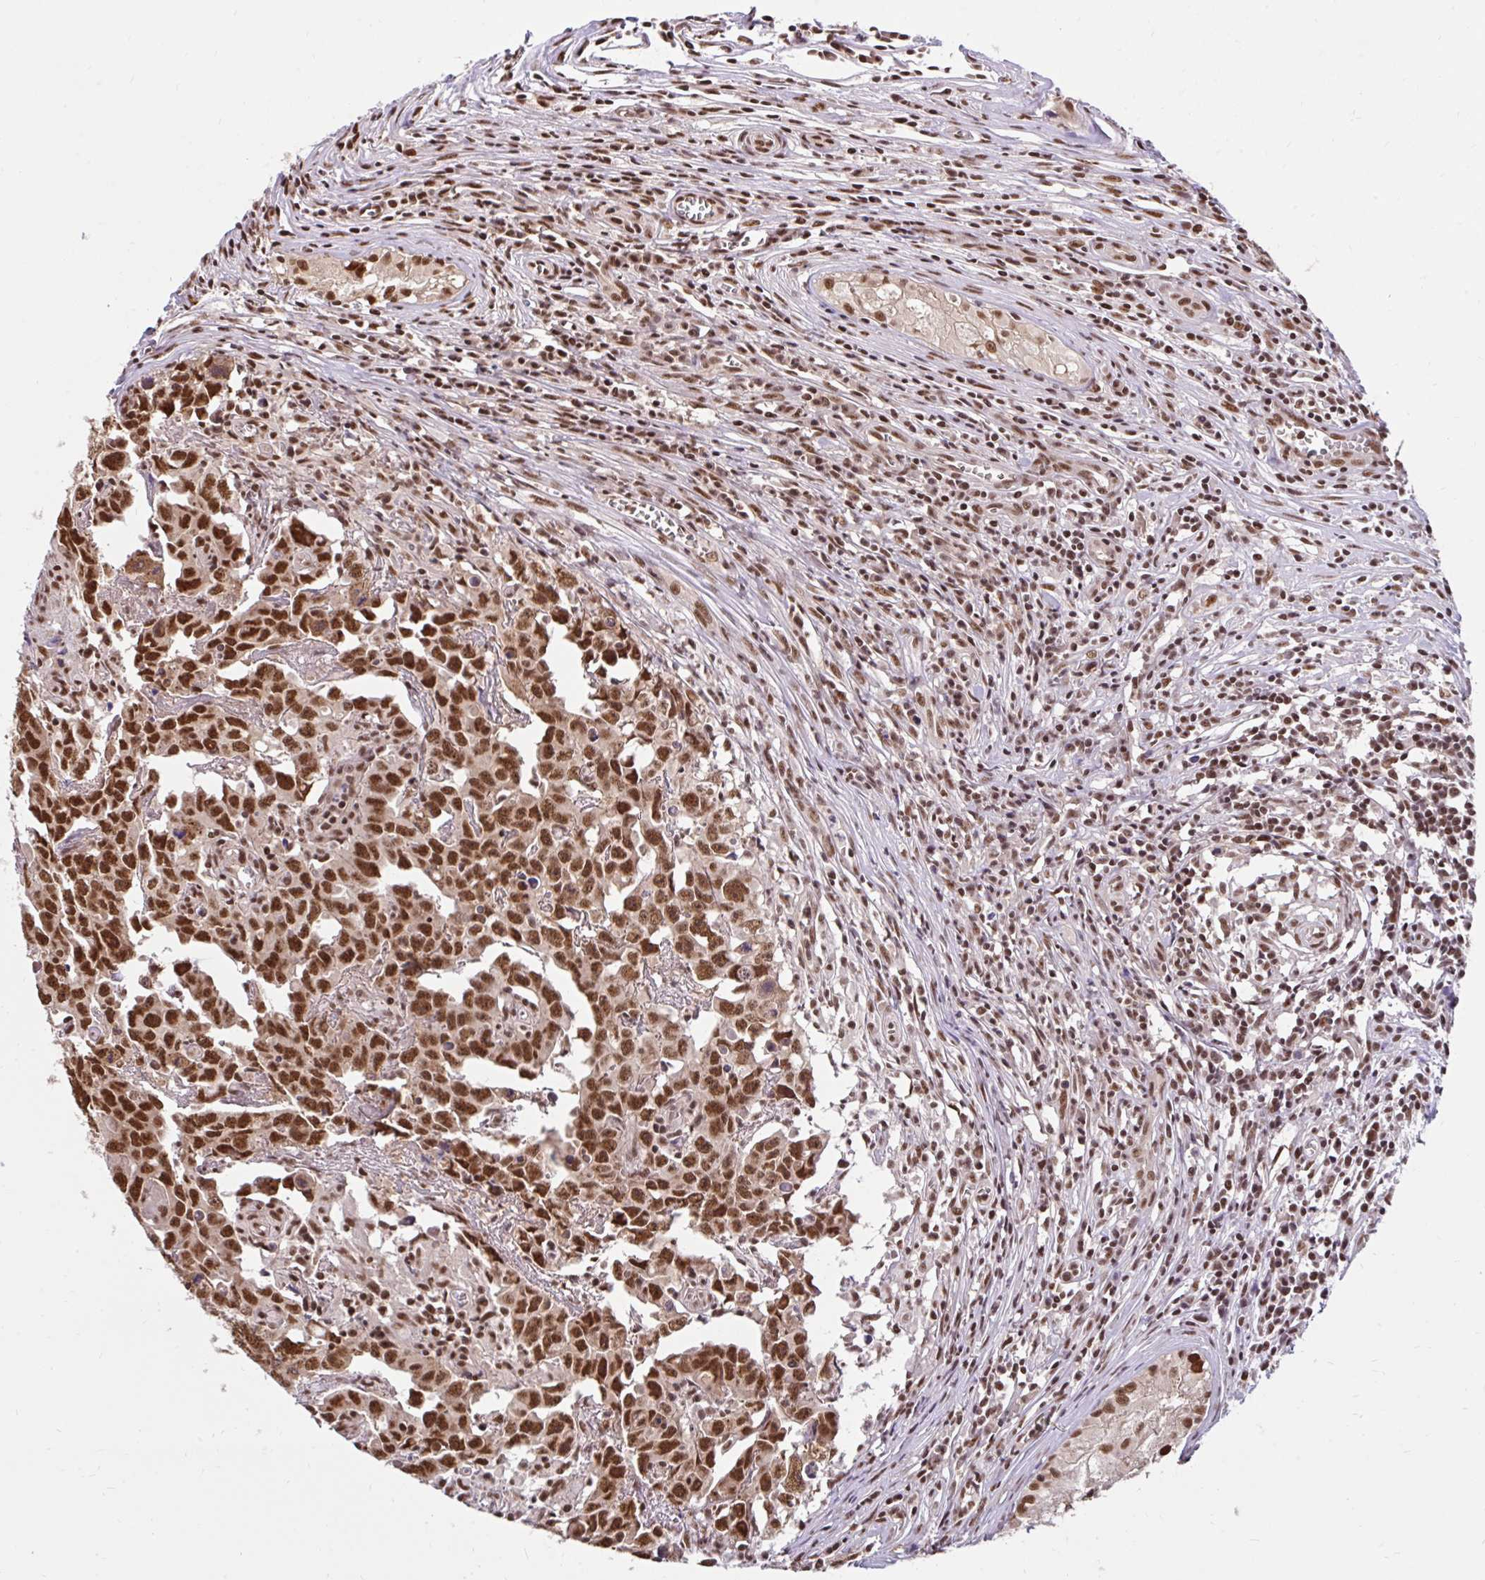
{"staining": {"intensity": "strong", "quantity": ">75%", "location": "nuclear"}, "tissue": "testis cancer", "cell_type": "Tumor cells", "image_type": "cancer", "snomed": [{"axis": "morphology", "description": "Carcinoma, Embryonal, NOS"}, {"axis": "topography", "description": "Testis"}], "caption": "A brown stain labels strong nuclear positivity of a protein in embryonal carcinoma (testis) tumor cells.", "gene": "ABCA9", "patient": {"sex": "male", "age": 22}}